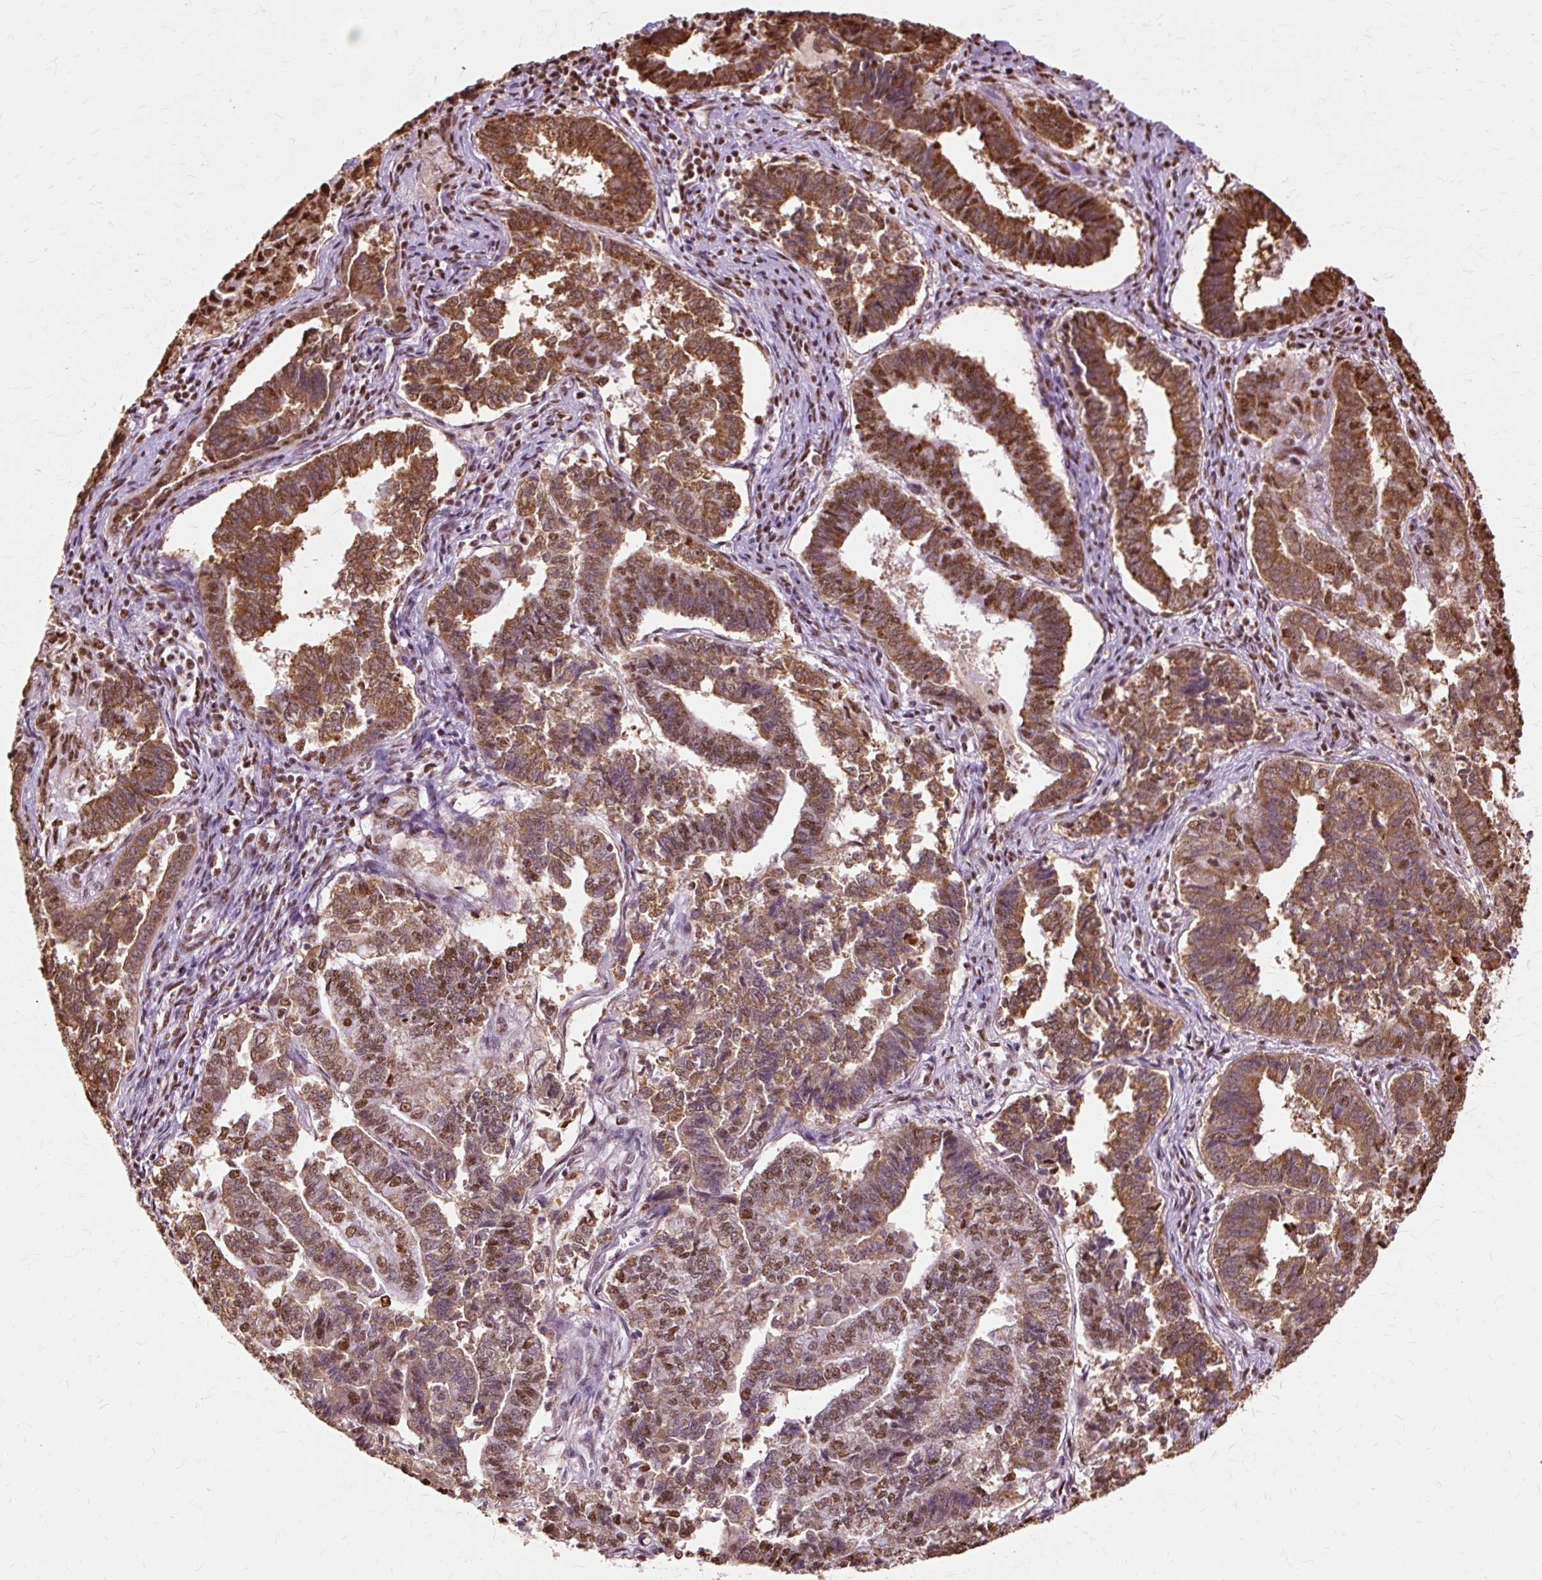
{"staining": {"intensity": "strong", "quantity": ">75%", "location": "cytoplasmic/membranous,nuclear"}, "tissue": "endometrial cancer", "cell_type": "Tumor cells", "image_type": "cancer", "snomed": [{"axis": "morphology", "description": "Adenocarcinoma, NOS"}, {"axis": "topography", "description": "Endometrium"}], "caption": "Immunohistochemical staining of human adenocarcinoma (endometrial) exhibits high levels of strong cytoplasmic/membranous and nuclear positivity in approximately >75% of tumor cells.", "gene": "XRCC6", "patient": {"sex": "female", "age": 72}}